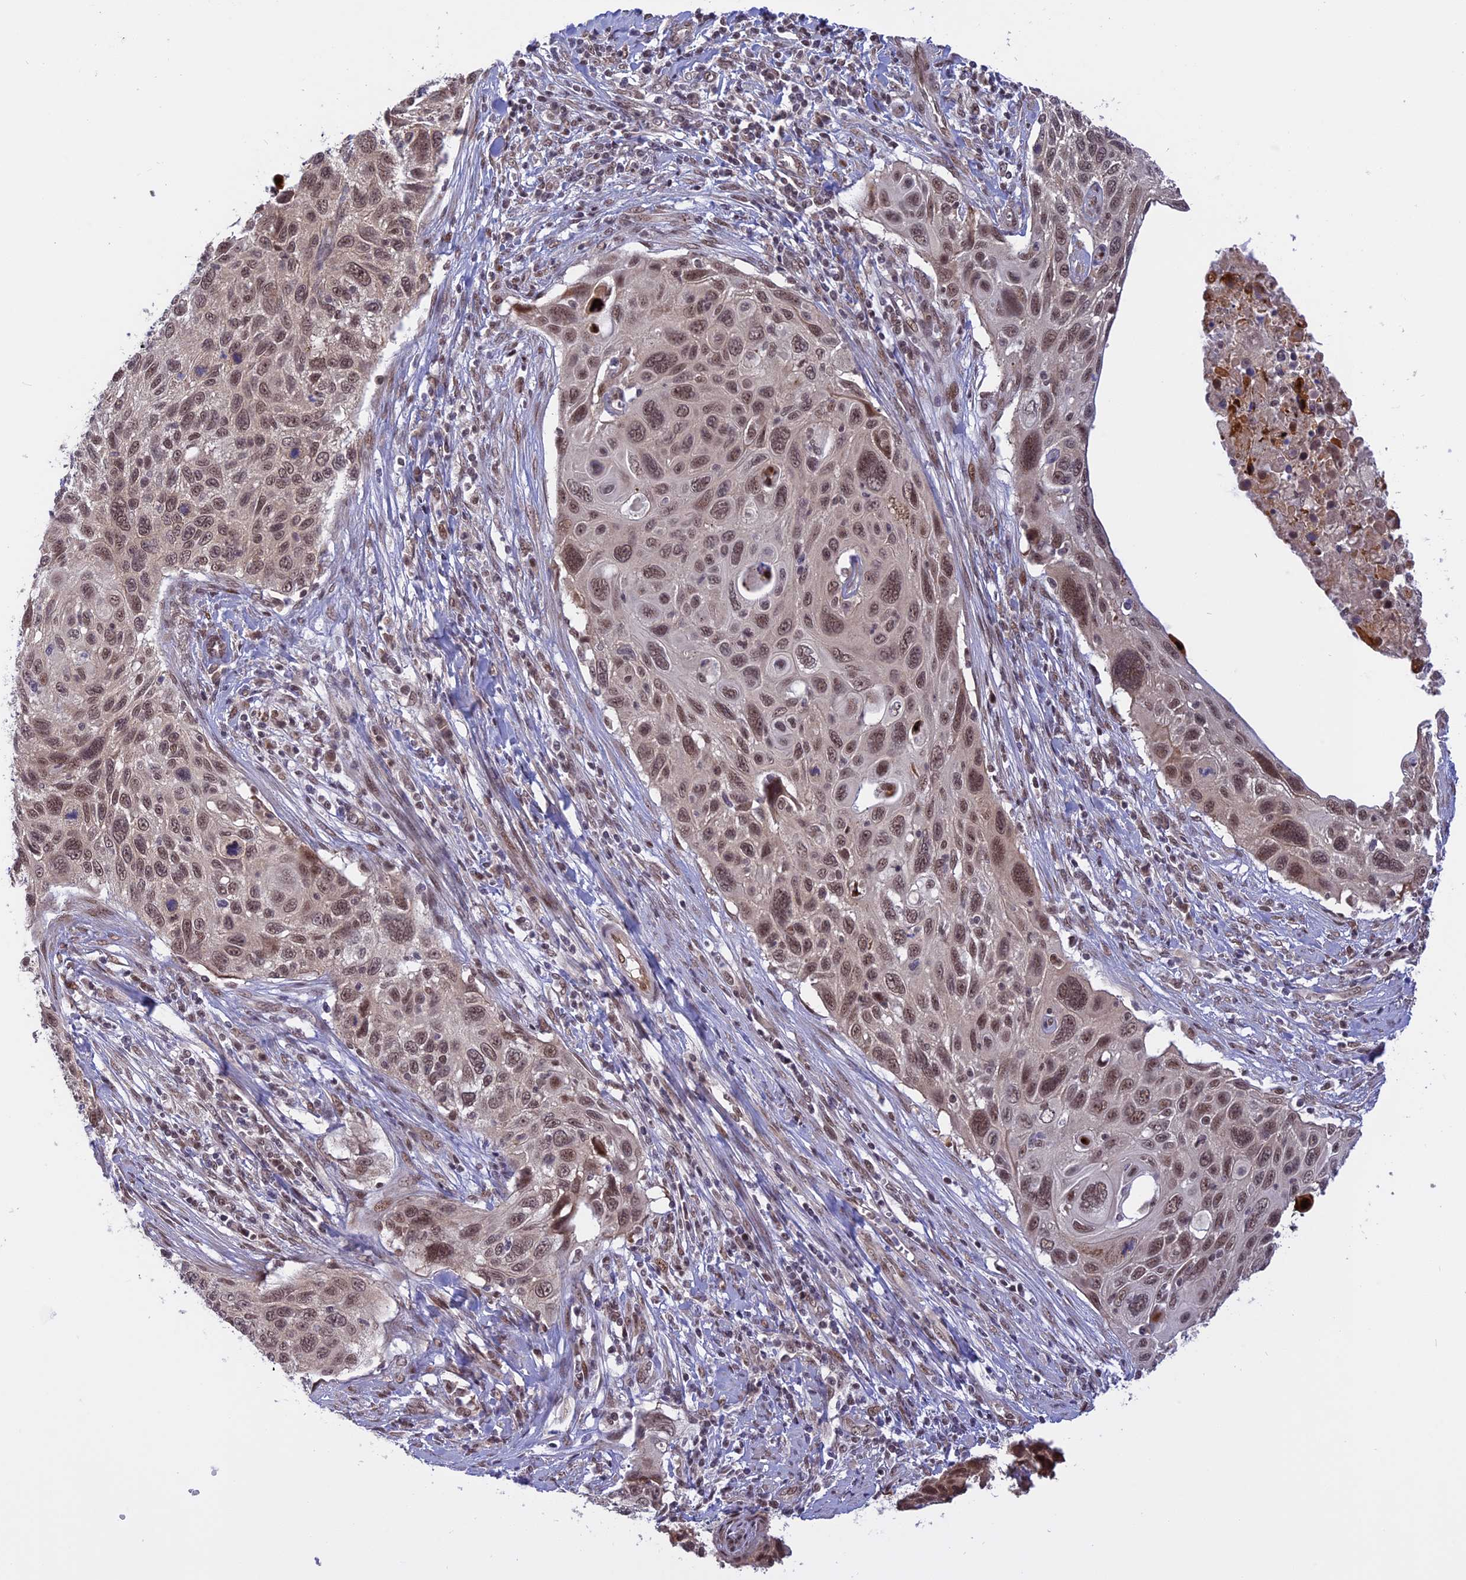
{"staining": {"intensity": "moderate", "quantity": ">75%", "location": "nuclear"}, "tissue": "cervical cancer", "cell_type": "Tumor cells", "image_type": "cancer", "snomed": [{"axis": "morphology", "description": "Squamous cell carcinoma, NOS"}, {"axis": "topography", "description": "Cervix"}], "caption": "Human squamous cell carcinoma (cervical) stained with a brown dye exhibits moderate nuclear positive expression in approximately >75% of tumor cells.", "gene": "POLR2C", "patient": {"sex": "female", "age": 70}}